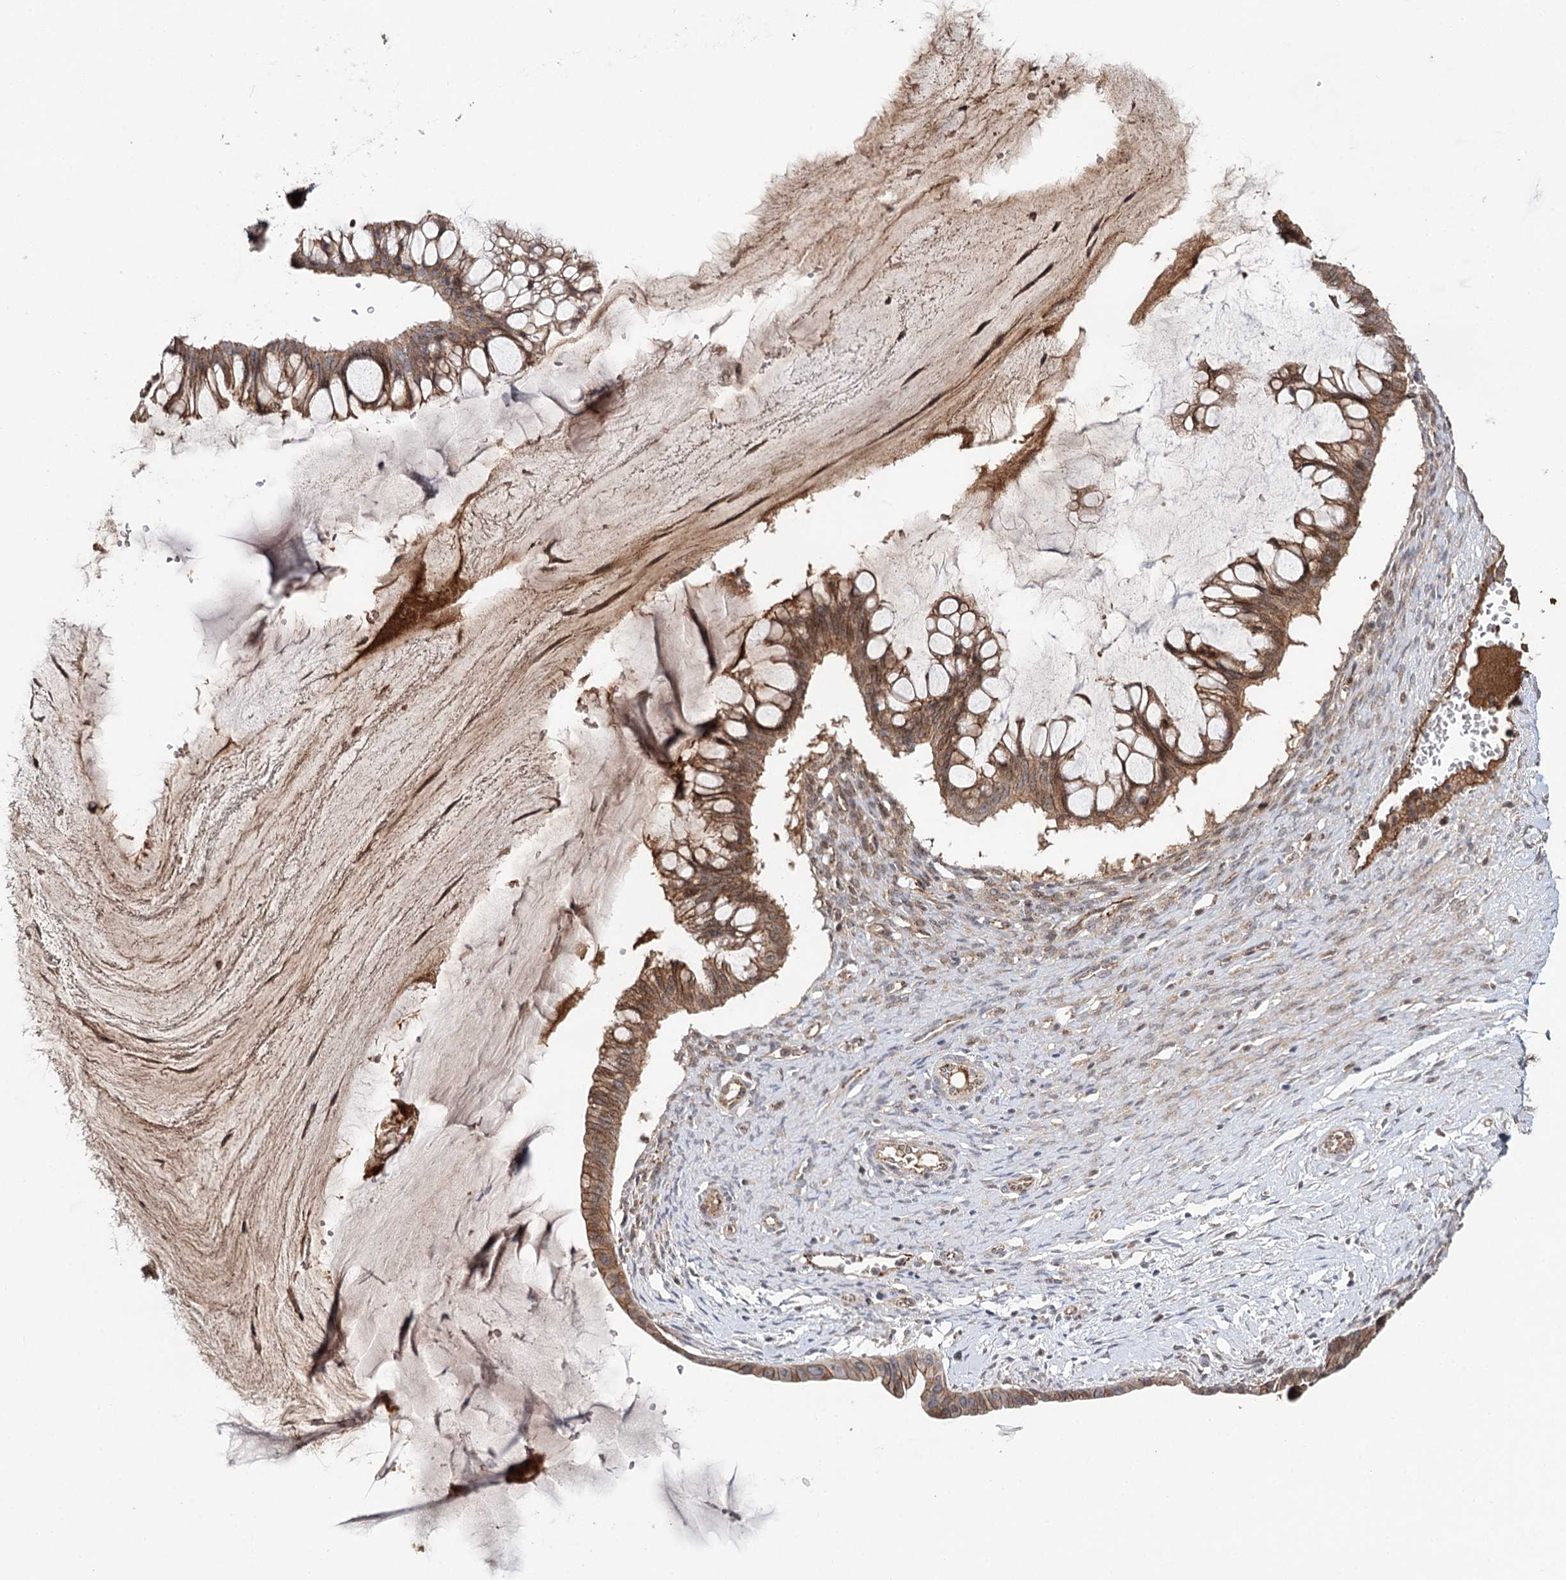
{"staining": {"intensity": "moderate", "quantity": ">75%", "location": "cytoplasmic/membranous"}, "tissue": "ovarian cancer", "cell_type": "Tumor cells", "image_type": "cancer", "snomed": [{"axis": "morphology", "description": "Cystadenocarcinoma, mucinous, NOS"}, {"axis": "topography", "description": "Ovary"}], "caption": "Immunohistochemistry (IHC) staining of ovarian mucinous cystadenocarcinoma, which reveals medium levels of moderate cytoplasmic/membranous staining in approximately >75% of tumor cells indicating moderate cytoplasmic/membranous protein positivity. The staining was performed using DAB (3,3'-diaminobenzidine) (brown) for protein detection and nuclei were counterstained in hematoxylin (blue).", "gene": "PKP4", "patient": {"sex": "female", "age": 73}}